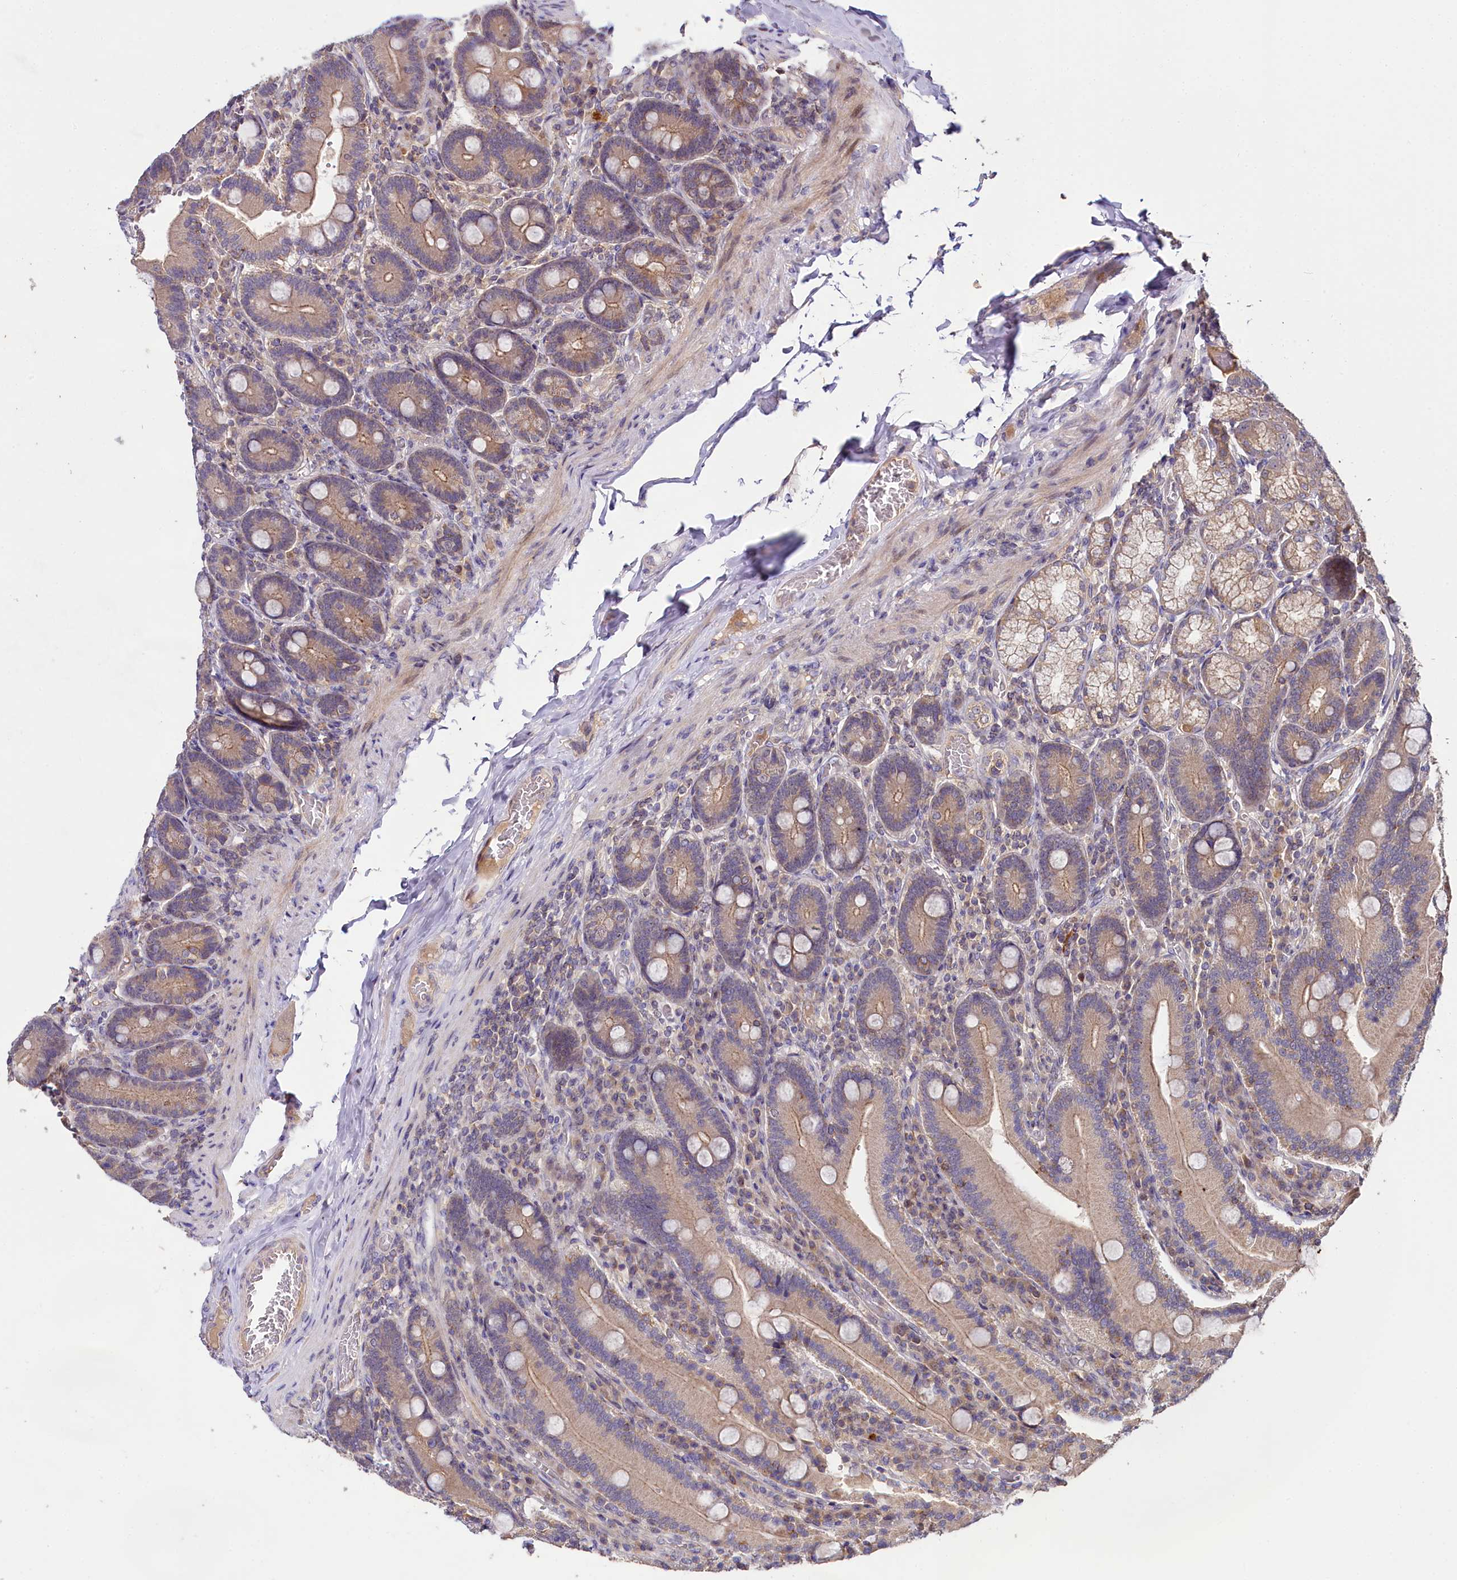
{"staining": {"intensity": "moderate", "quantity": ">75%", "location": "cytoplasmic/membranous"}, "tissue": "duodenum", "cell_type": "Glandular cells", "image_type": "normal", "snomed": [{"axis": "morphology", "description": "Normal tissue, NOS"}, {"axis": "topography", "description": "Duodenum"}], "caption": "Protein expression analysis of unremarkable duodenum demonstrates moderate cytoplasmic/membranous staining in about >75% of glandular cells. The staining was performed using DAB to visualize the protein expression in brown, while the nuclei were stained in blue with hematoxylin (Magnification: 20x).", "gene": "TMEM39A", "patient": {"sex": "female", "age": 62}}